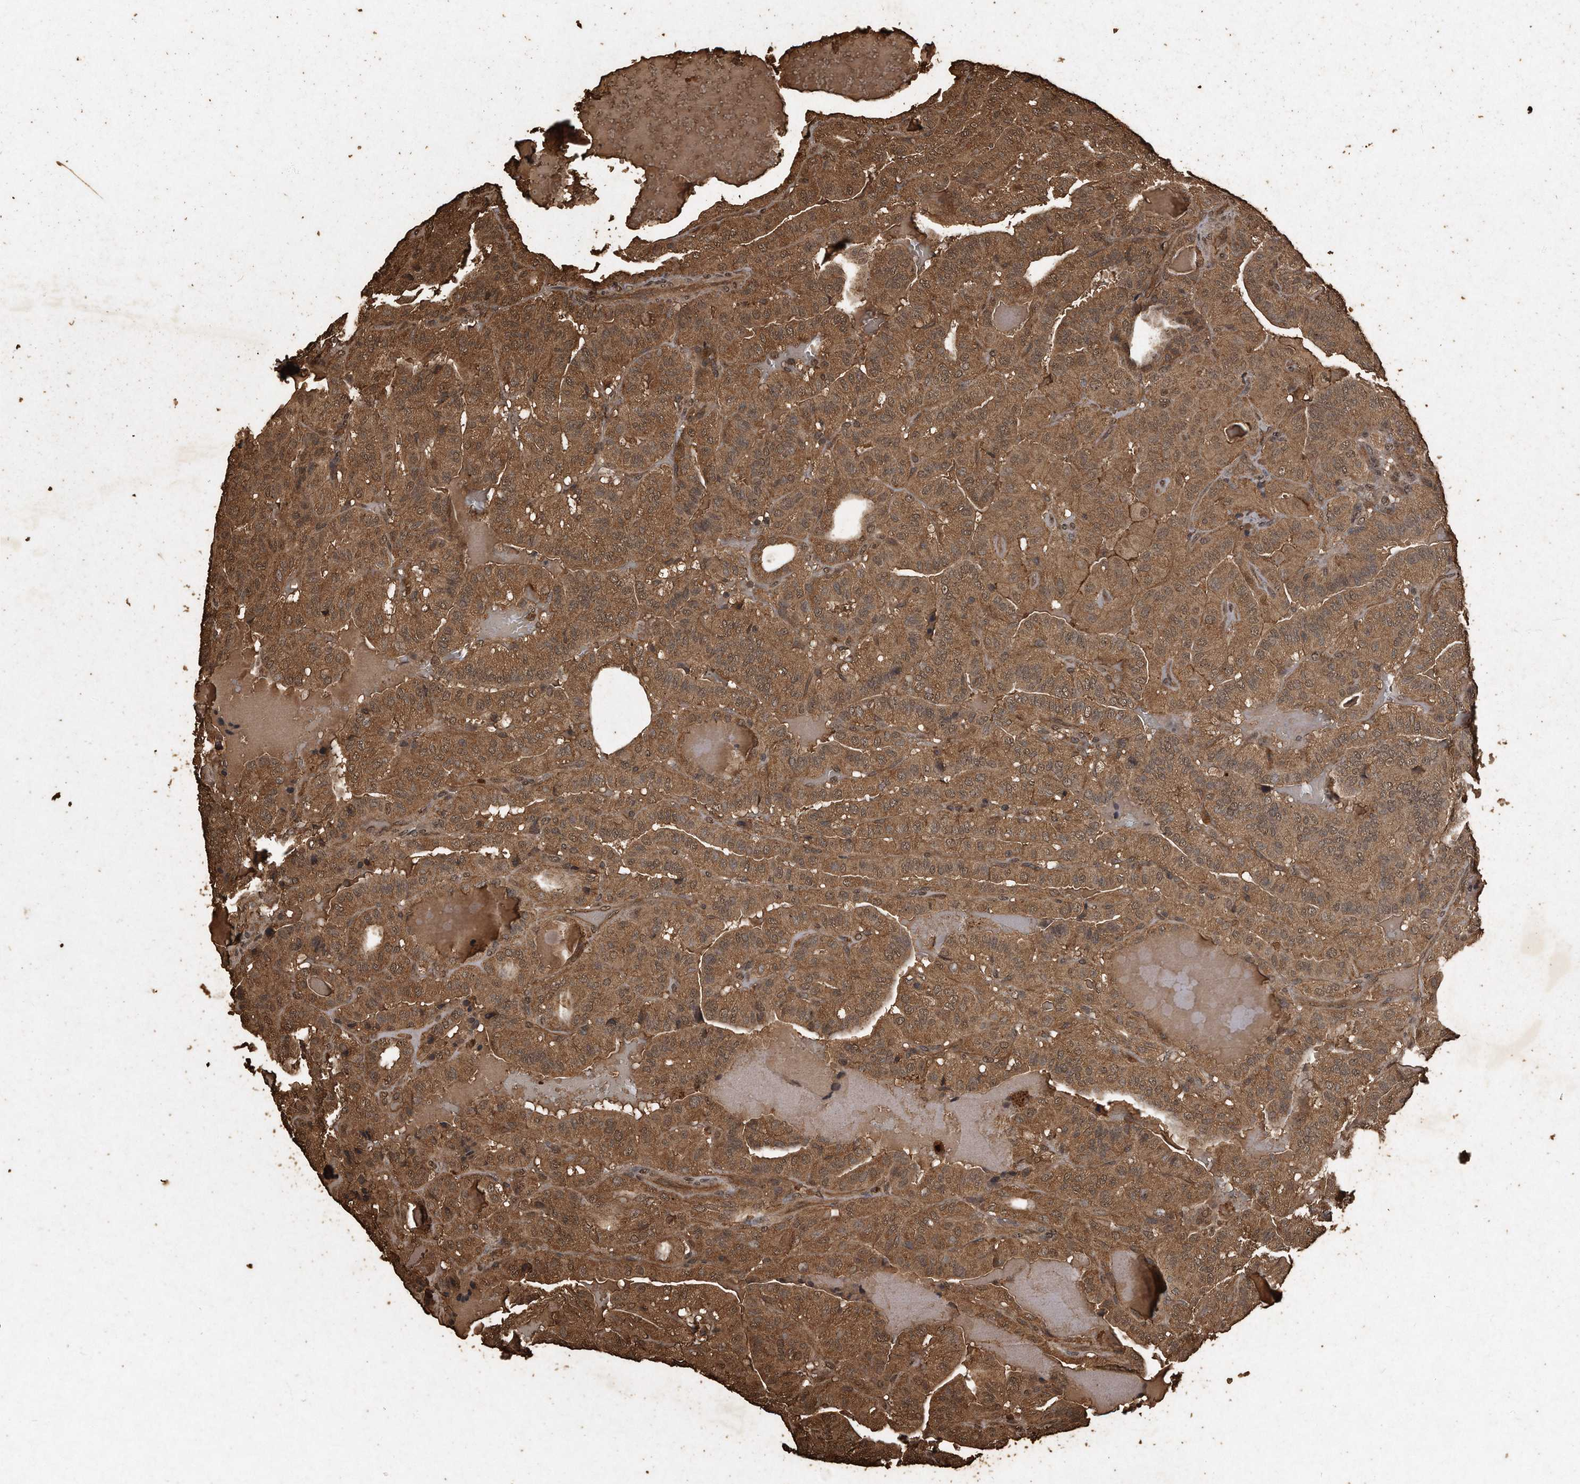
{"staining": {"intensity": "moderate", "quantity": ">75%", "location": "cytoplasmic/membranous,nuclear"}, "tissue": "thyroid cancer", "cell_type": "Tumor cells", "image_type": "cancer", "snomed": [{"axis": "morphology", "description": "Papillary adenocarcinoma, NOS"}, {"axis": "topography", "description": "Thyroid gland"}], "caption": "Protein analysis of thyroid cancer (papillary adenocarcinoma) tissue demonstrates moderate cytoplasmic/membranous and nuclear expression in about >75% of tumor cells.", "gene": "CFLAR", "patient": {"sex": "male", "age": 77}}